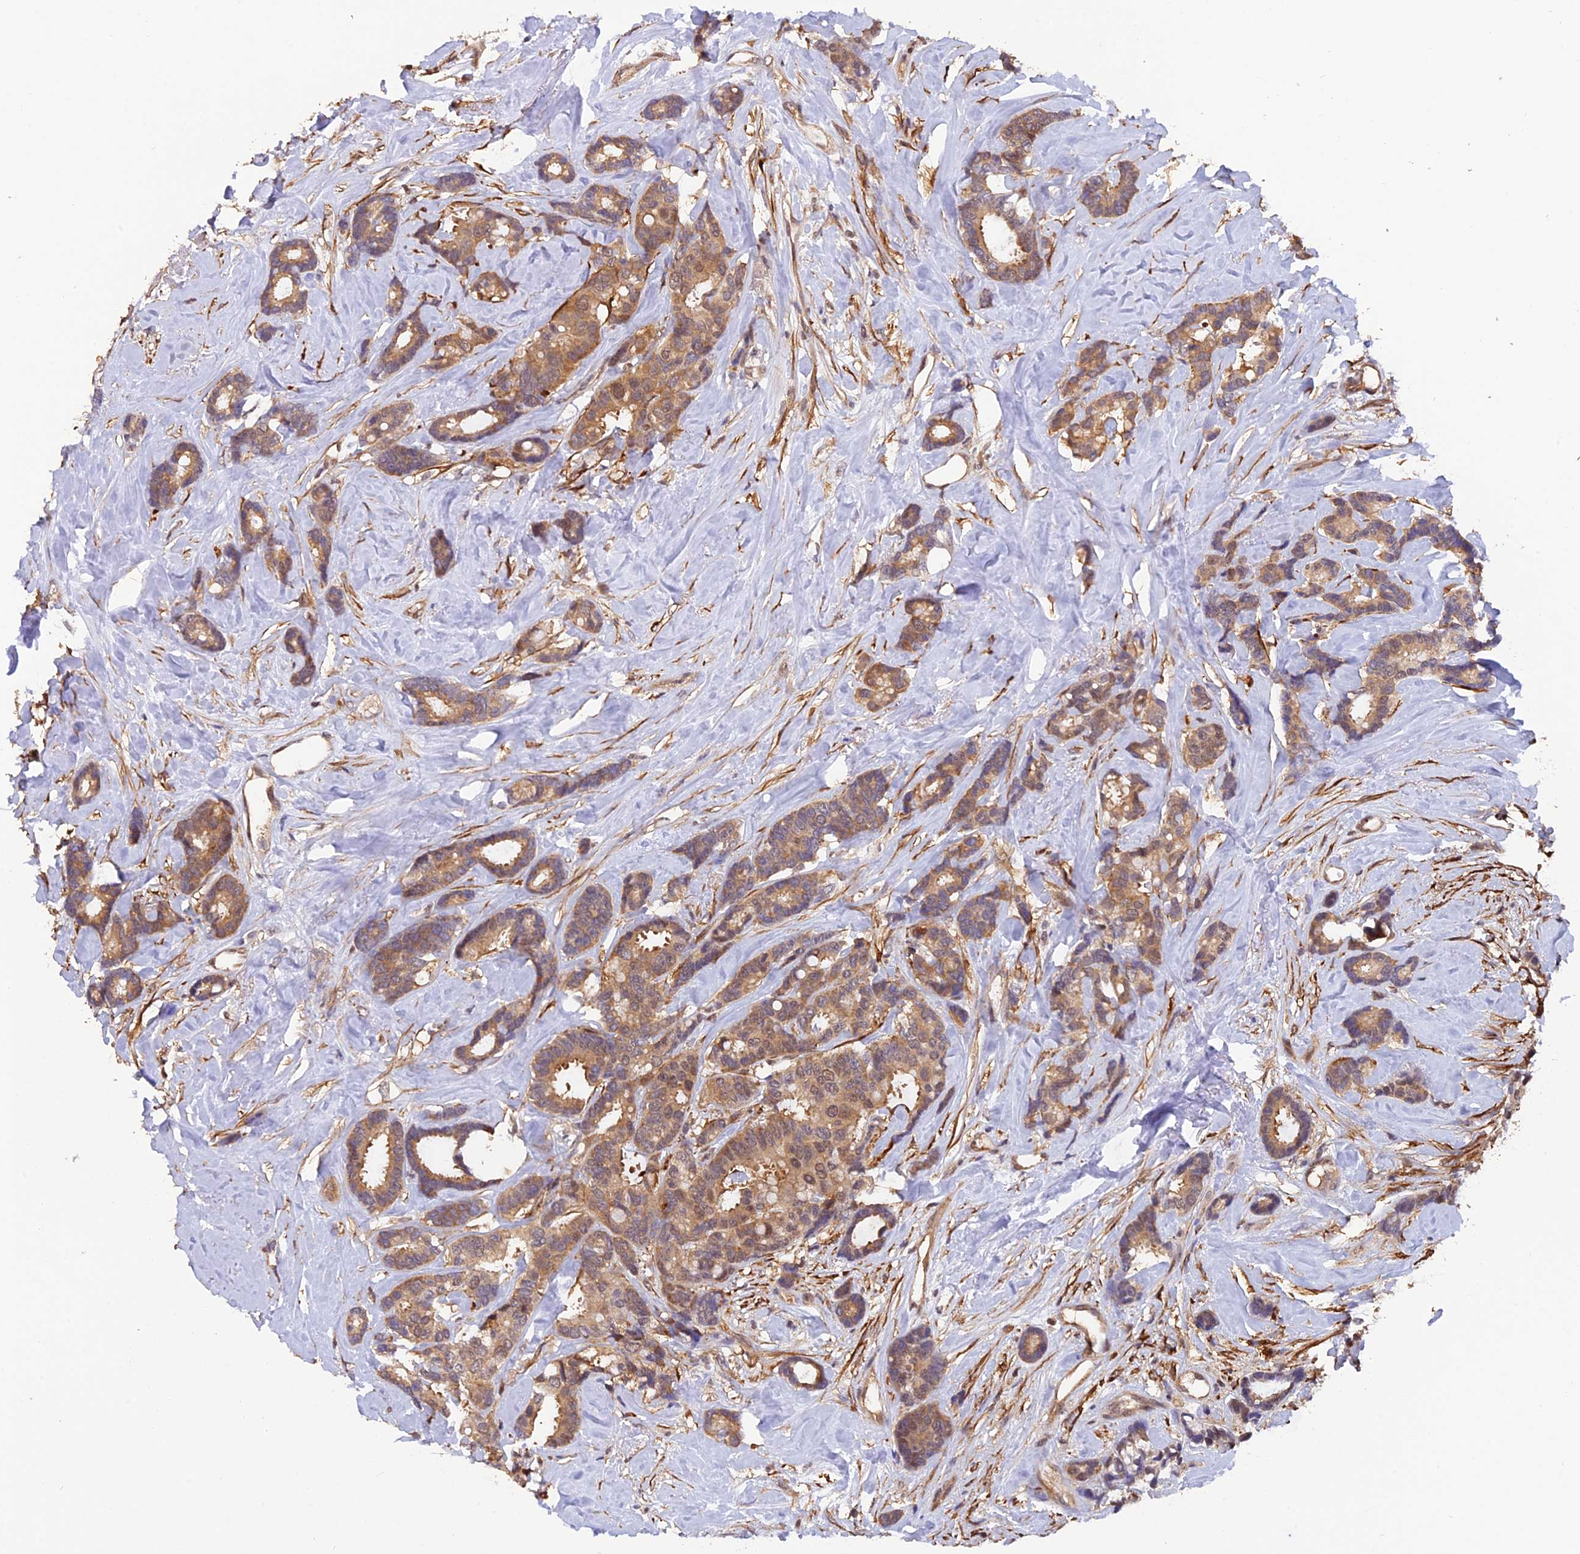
{"staining": {"intensity": "moderate", "quantity": ">75%", "location": "cytoplasmic/membranous"}, "tissue": "breast cancer", "cell_type": "Tumor cells", "image_type": "cancer", "snomed": [{"axis": "morphology", "description": "Duct carcinoma"}, {"axis": "topography", "description": "Breast"}], "caption": "Moderate cytoplasmic/membranous protein expression is present in approximately >75% of tumor cells in breast cancer.", "gene": "PSMB3", "patient": {"sex": "female", "age": 87}}